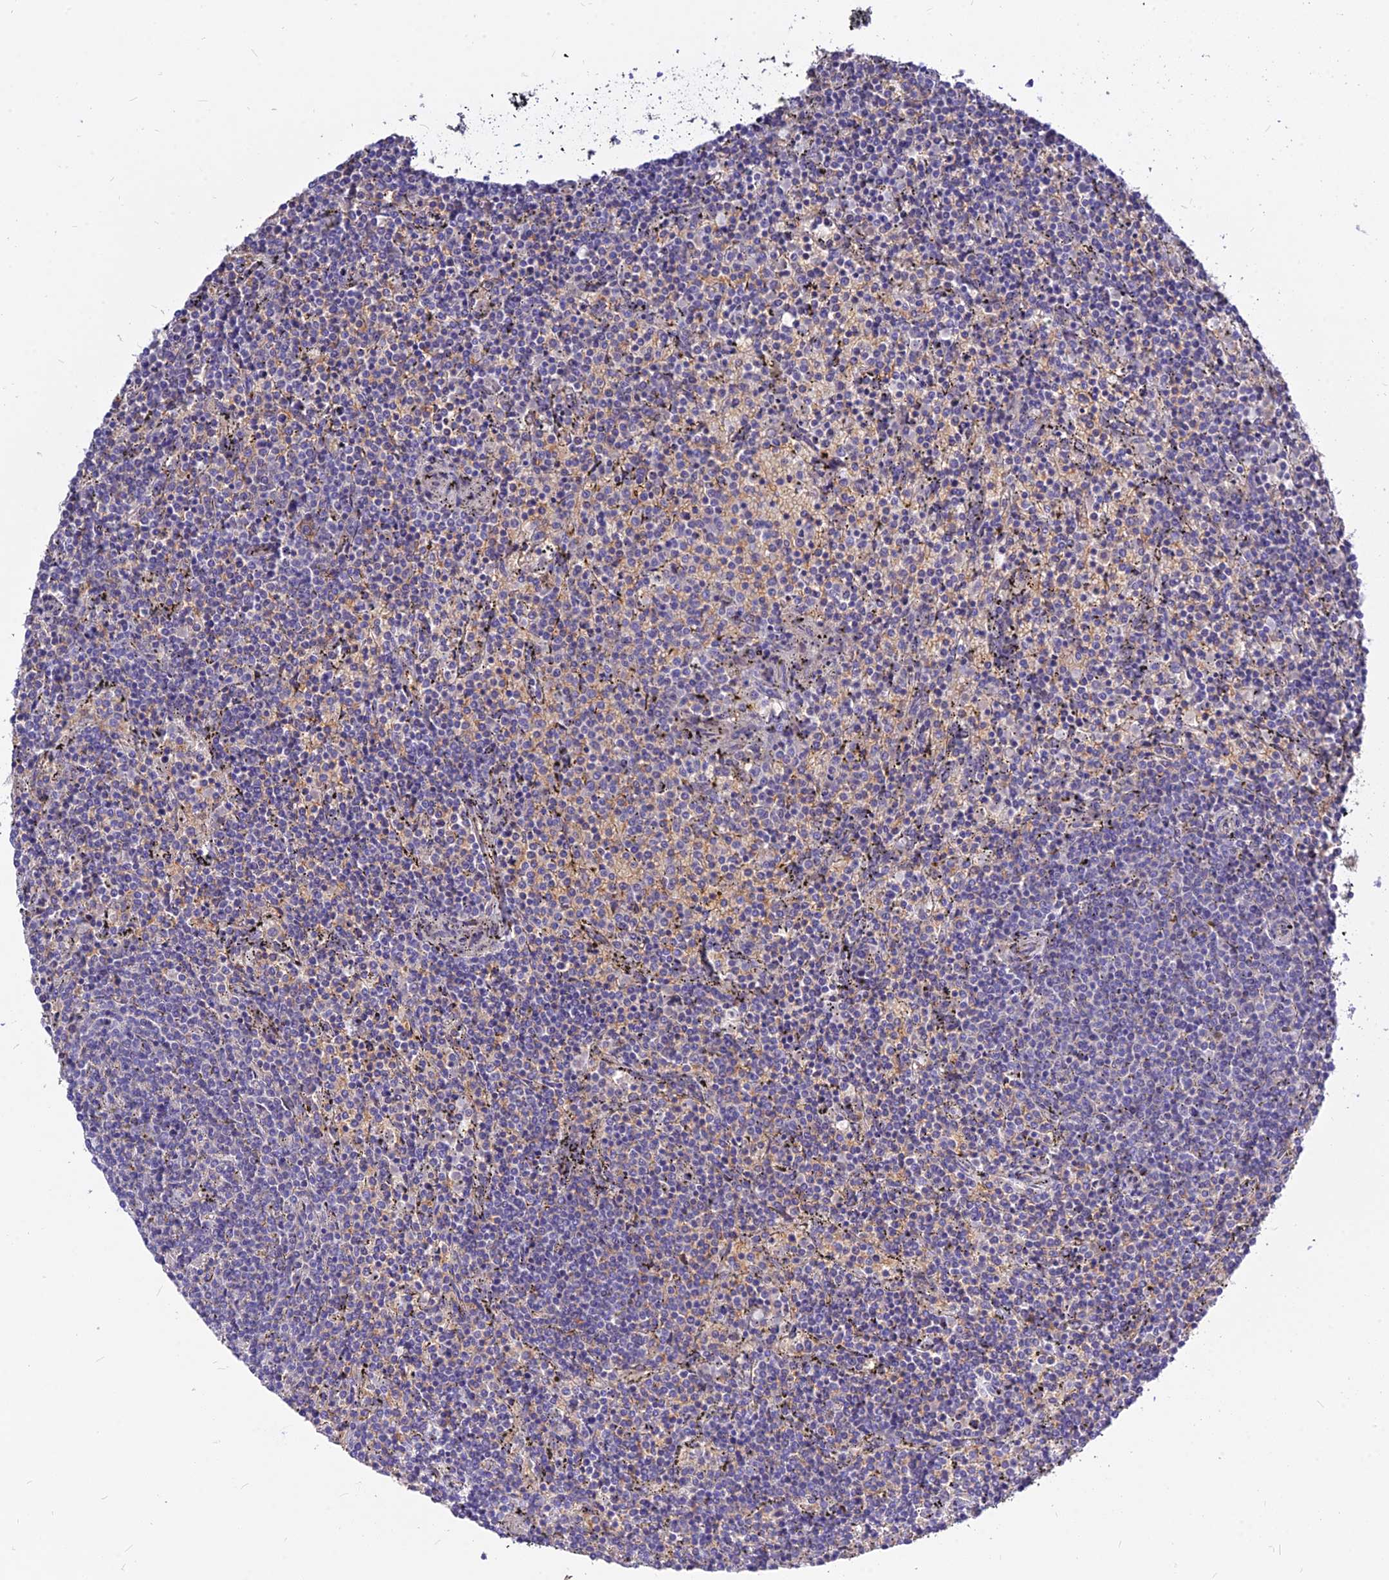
{"staining": {"intensity": "negative", "quantity": "none", "location": "none"}, "tissue": "lymphoma", "cell_type": "Tumor cells", "image_type": "cancer", "snomed": [{"axis": "morphology", "description": "Malignant lymphoma, non-Hodgkin's type, Low grade"}, {"axis": "topography", "description": "Spleen"}], "caption": "Lymphoma stained for a protein using immunohistochemistry displays no staining tumor cells.", "gene": "CZIB", "patient": {"sex": "female", "age": 50}}